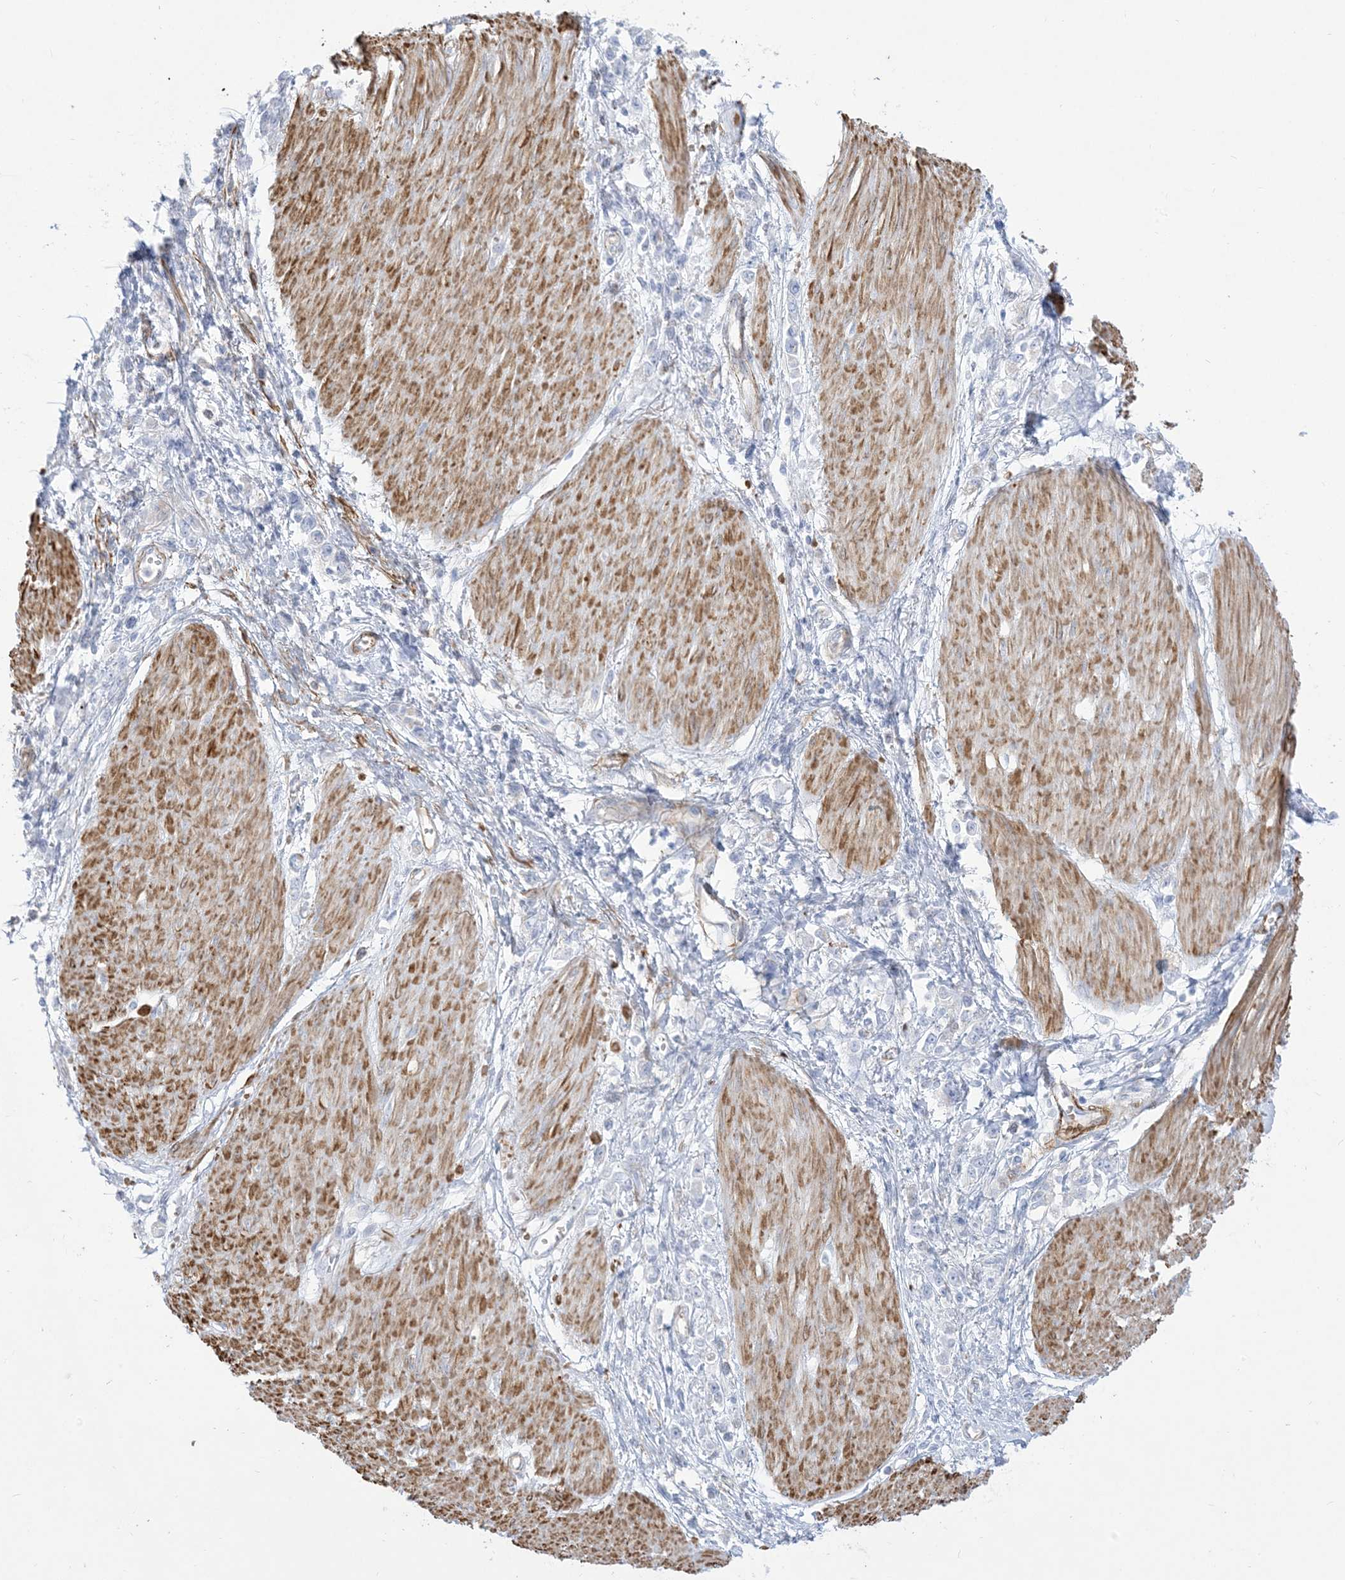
{"staining": {"intensity": "negative", "quantity": "none", "location": "none"}, "tissue": "stomach cancer", "cell_type": "Tumor cells", "image_type": "cancer", "snomed": [{"axis": "morphology", "description": "Adenocarcinoma, NOS"}, {"axis": "topography", "description": "Stomach"}], "caption": "Immunohistochemical staining of stomach adenocarcinoma shows no significant staining in tumor cells.", "gene": "B3GNT7", "patient": {"sex": "female", "age": 76}}